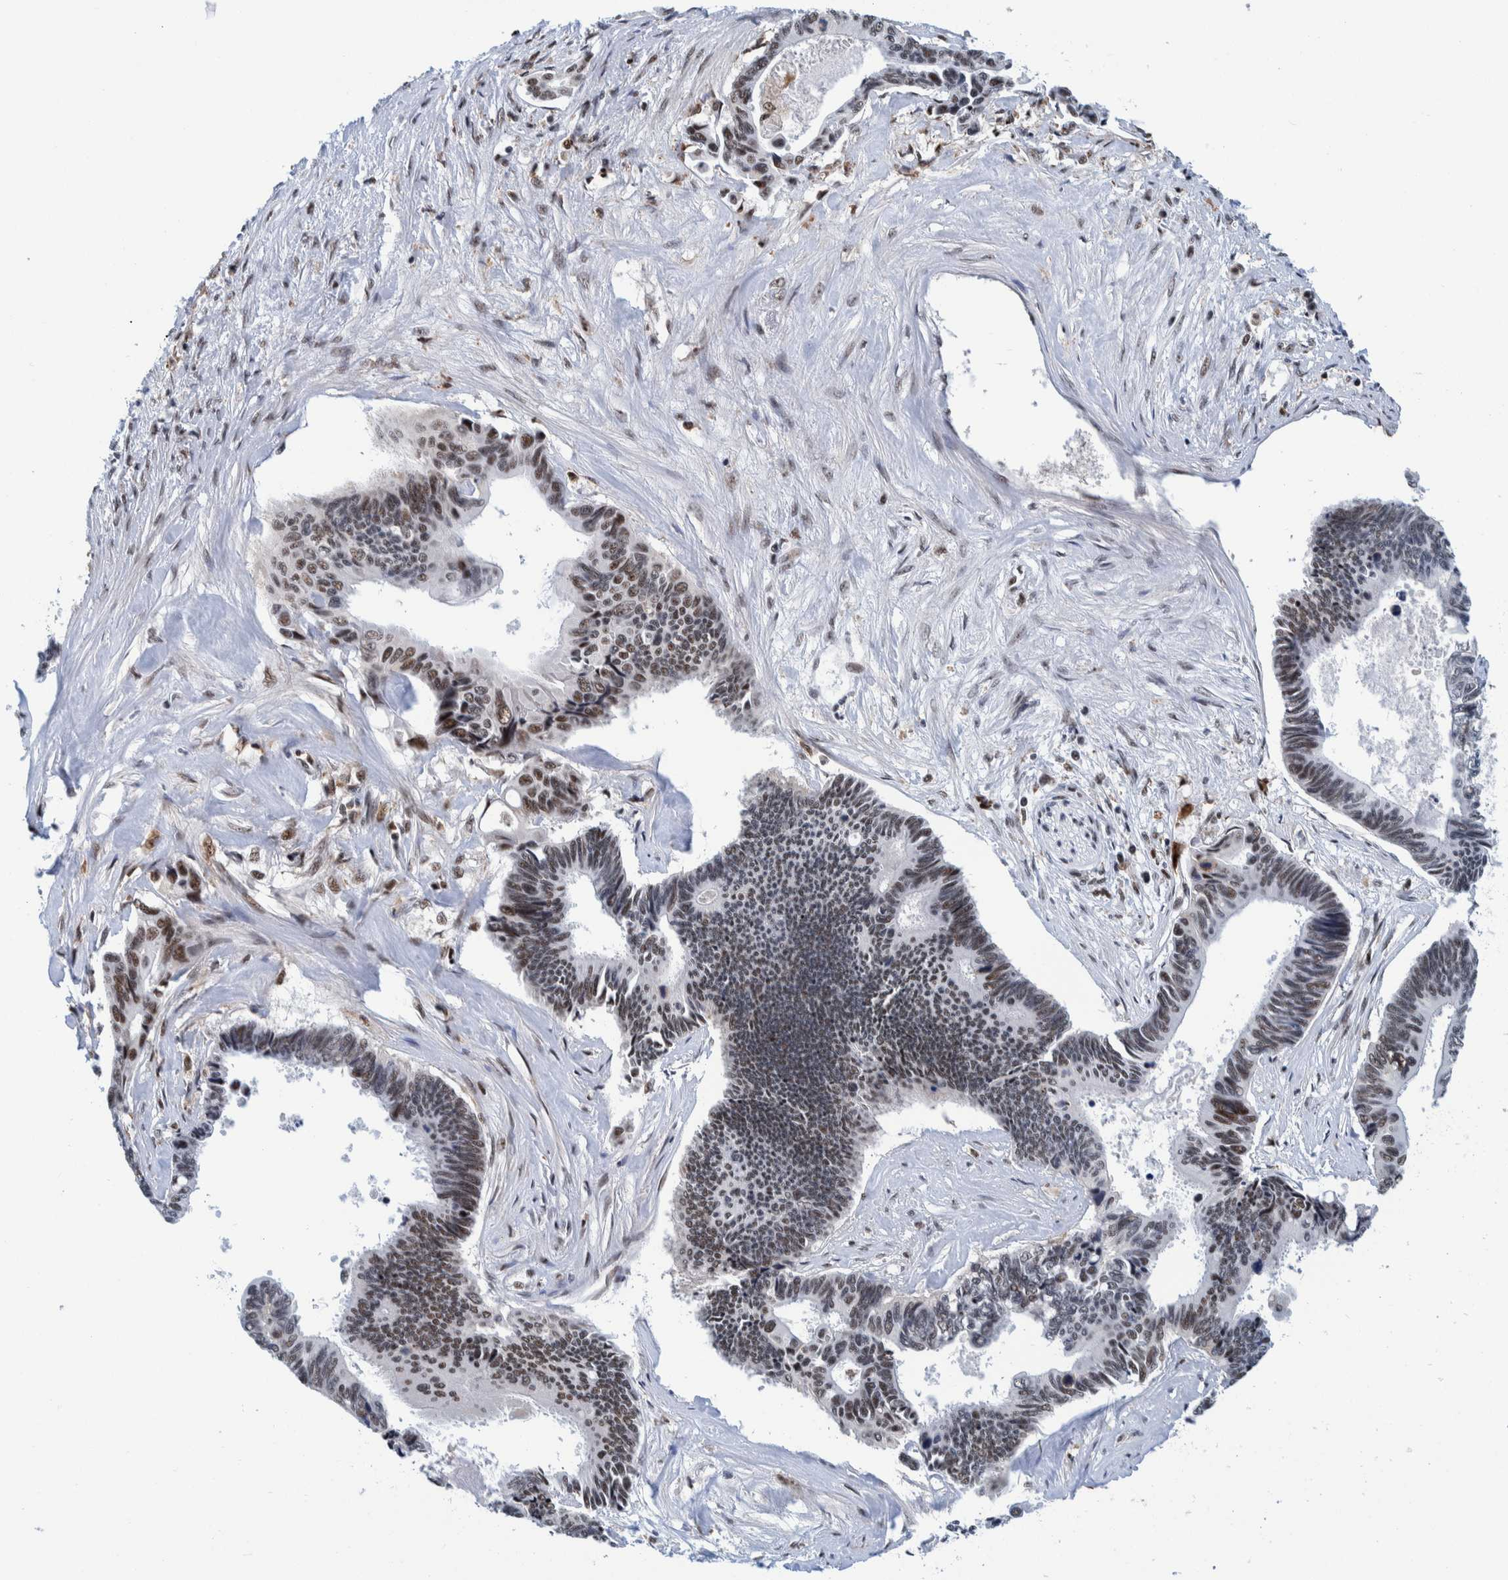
{"staining": {"intensity": "moderate", "quantity": "25%-75%", "location": "nuclear"}, "tissue": "pancreatic cancer", "cell_type": "Tumor cells", "image_type": "cancer", "snomed": [{"axis": "morphology", "description": "Adenocarcinoma, NOS"}, {"axis": "topography", "description": "Pancreas"}], "caption": "The micrograph demonstrates immunohistochemical staining of pancreatic cancer. There is moderate nuclear expression is seen in about 25%-75% of tumor cells. Immunohistochemistry (ihc) stains the protein in brown and the nuclei are stained blue.", "gene": "EFTUD2", "patient": {"sex": "female", "age": 70}}